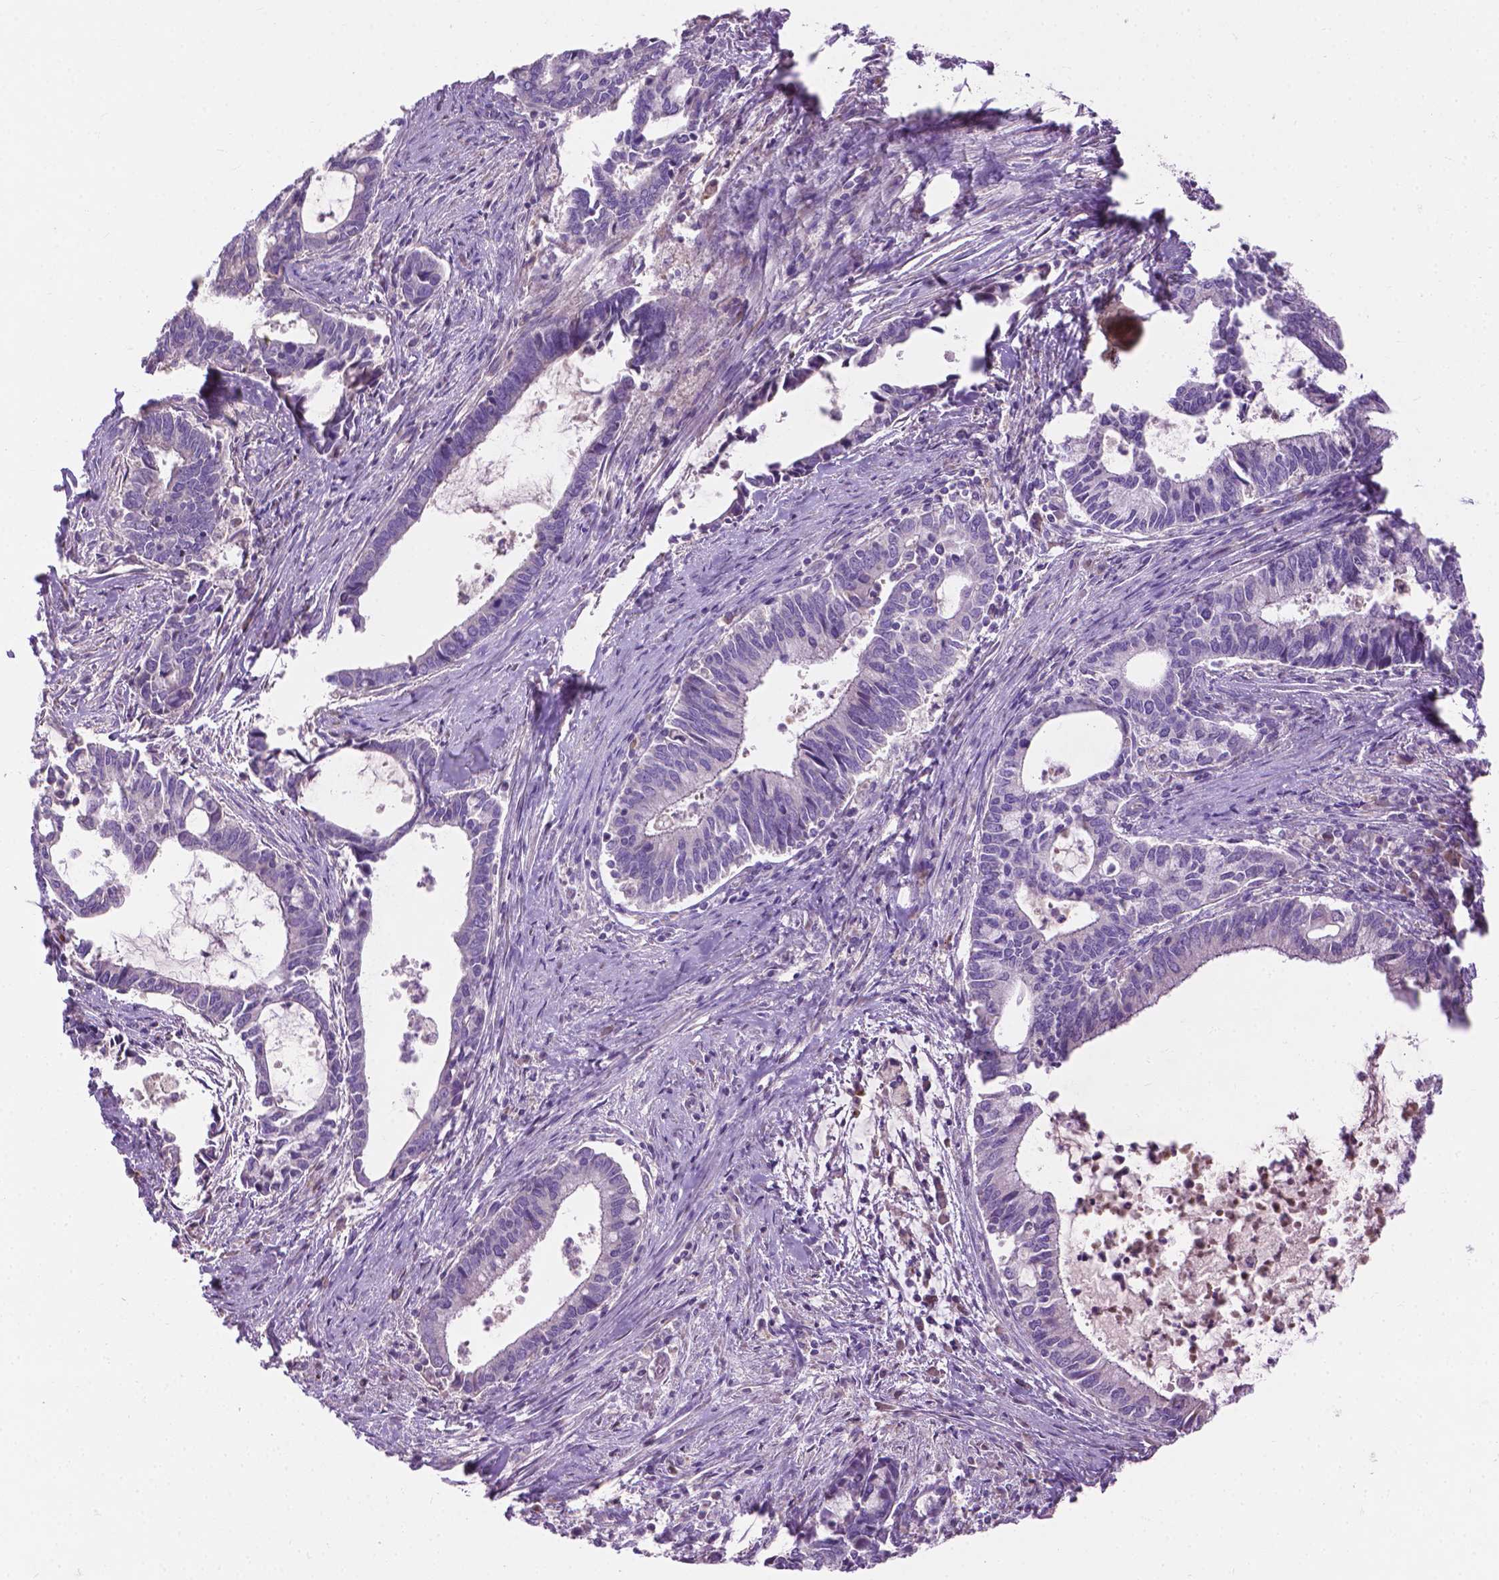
{"staining": {"intensity": "negative", "quantity": "none", "location": "none"}, "tissue": "cervical cancer", "cell_type": "Tumor cells", "image_type": "cancer", "snomed": [{"axis": "morphology", "description": "Adenocarcinoma, NOS"}, {"axis": "topography", "description": "Cervix"}], "caption": "Immunohistochemical staining of human cervical cancer (adenocarcinoma) exhibits no significant expression in tumor cells.", "gene": "NOXO1", "patient": {"sex": "female", "age": 42}}